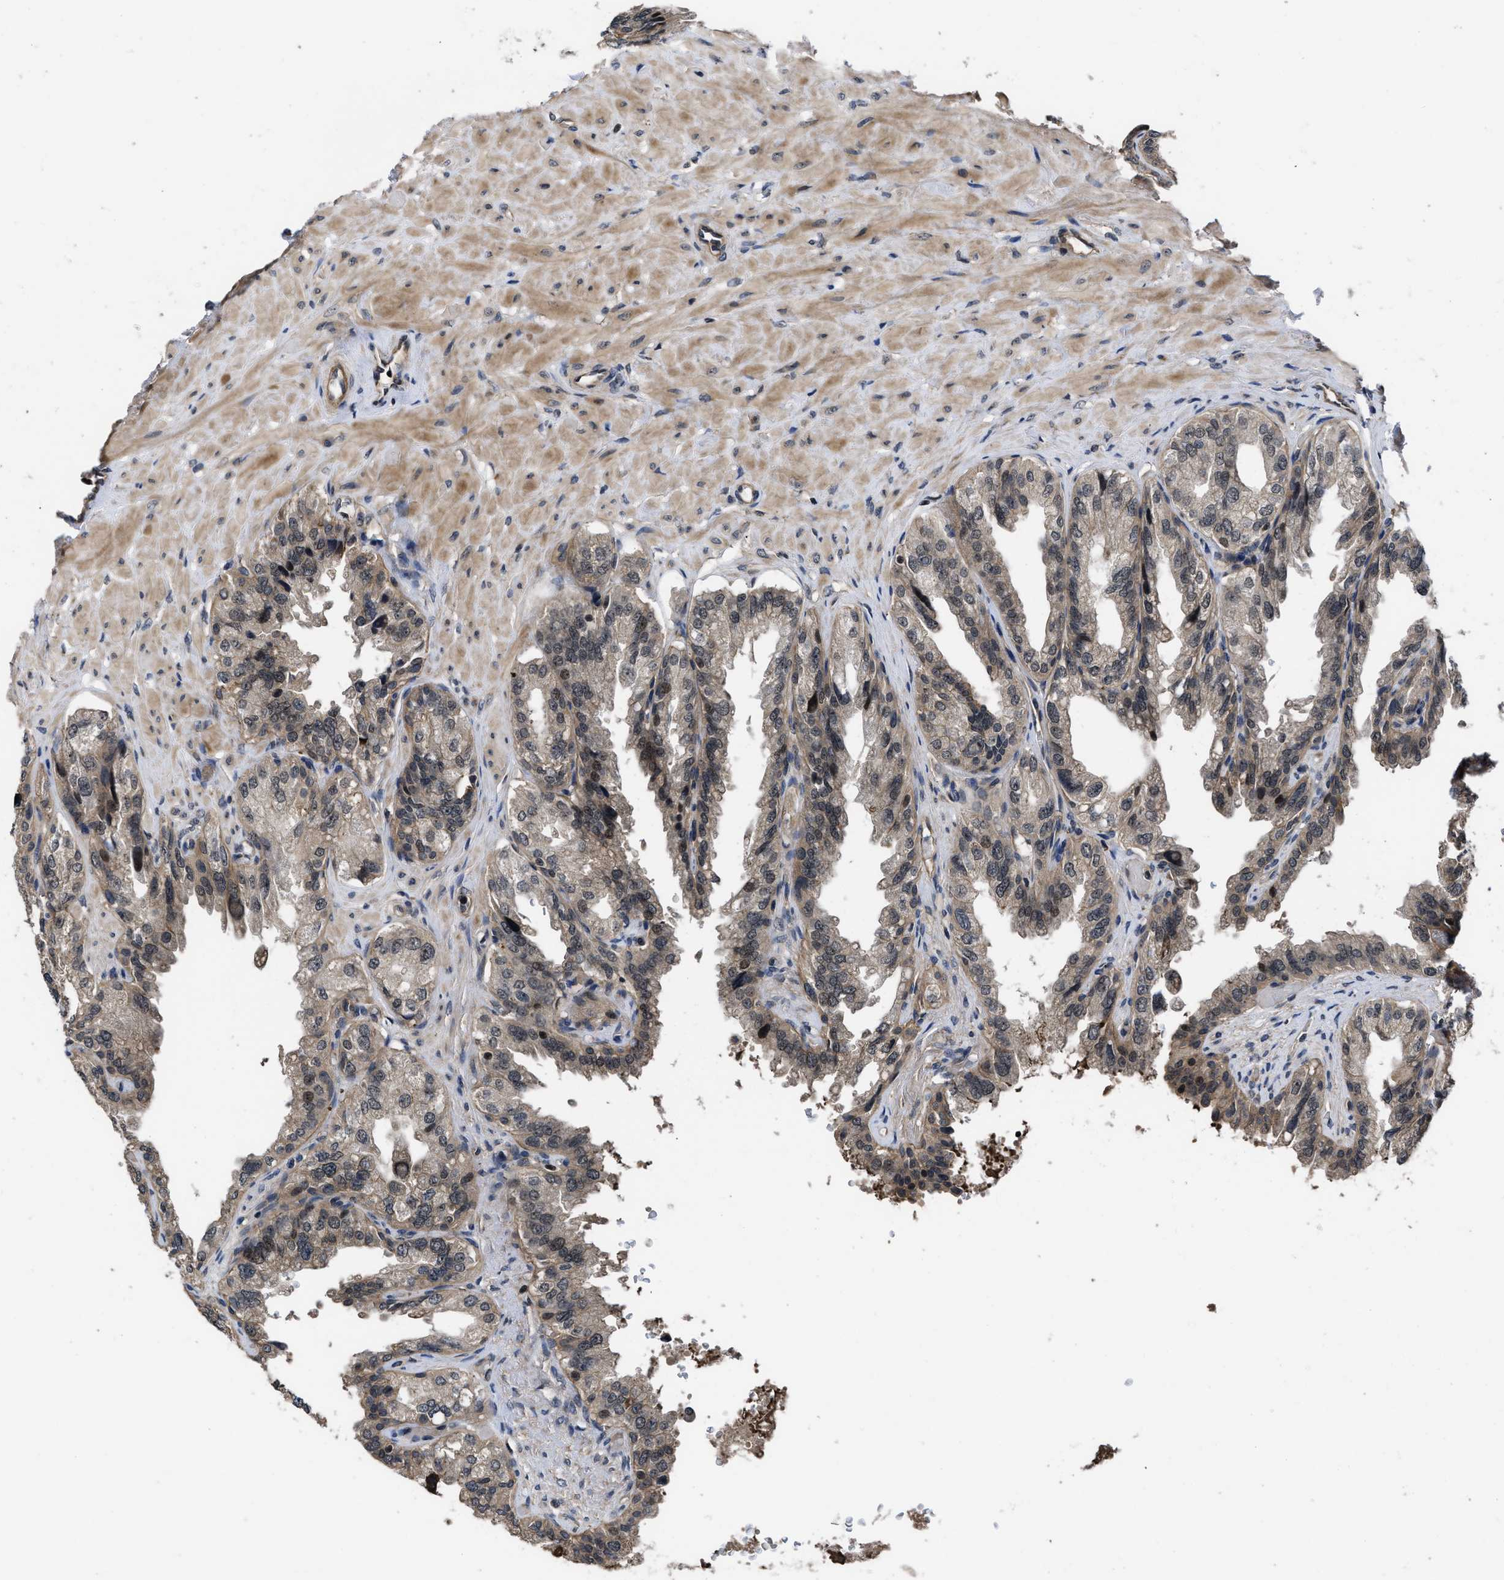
{"staining": {"intensity": "moderate", "quantity": "25%-75%", "location": "cytoplasmic/membranous"}, "tissue": "seminal vesicle", "cell_type": "Glandular cells", "image_type": "normal", "snomed": [{"axis": "morphology", "description": "Normal tissue, NOS"}, {"axis": "topography", "description": "Seminal veicle"}], "caption": "IHC of benign seminal vesicle demonstrates medium levels of moderate cytoplasmic/membranous positivity in approximately 25%-75% of glandular cells.", "gene": "DNAJC14", "patient": {"sex": "male", "age": 68}}